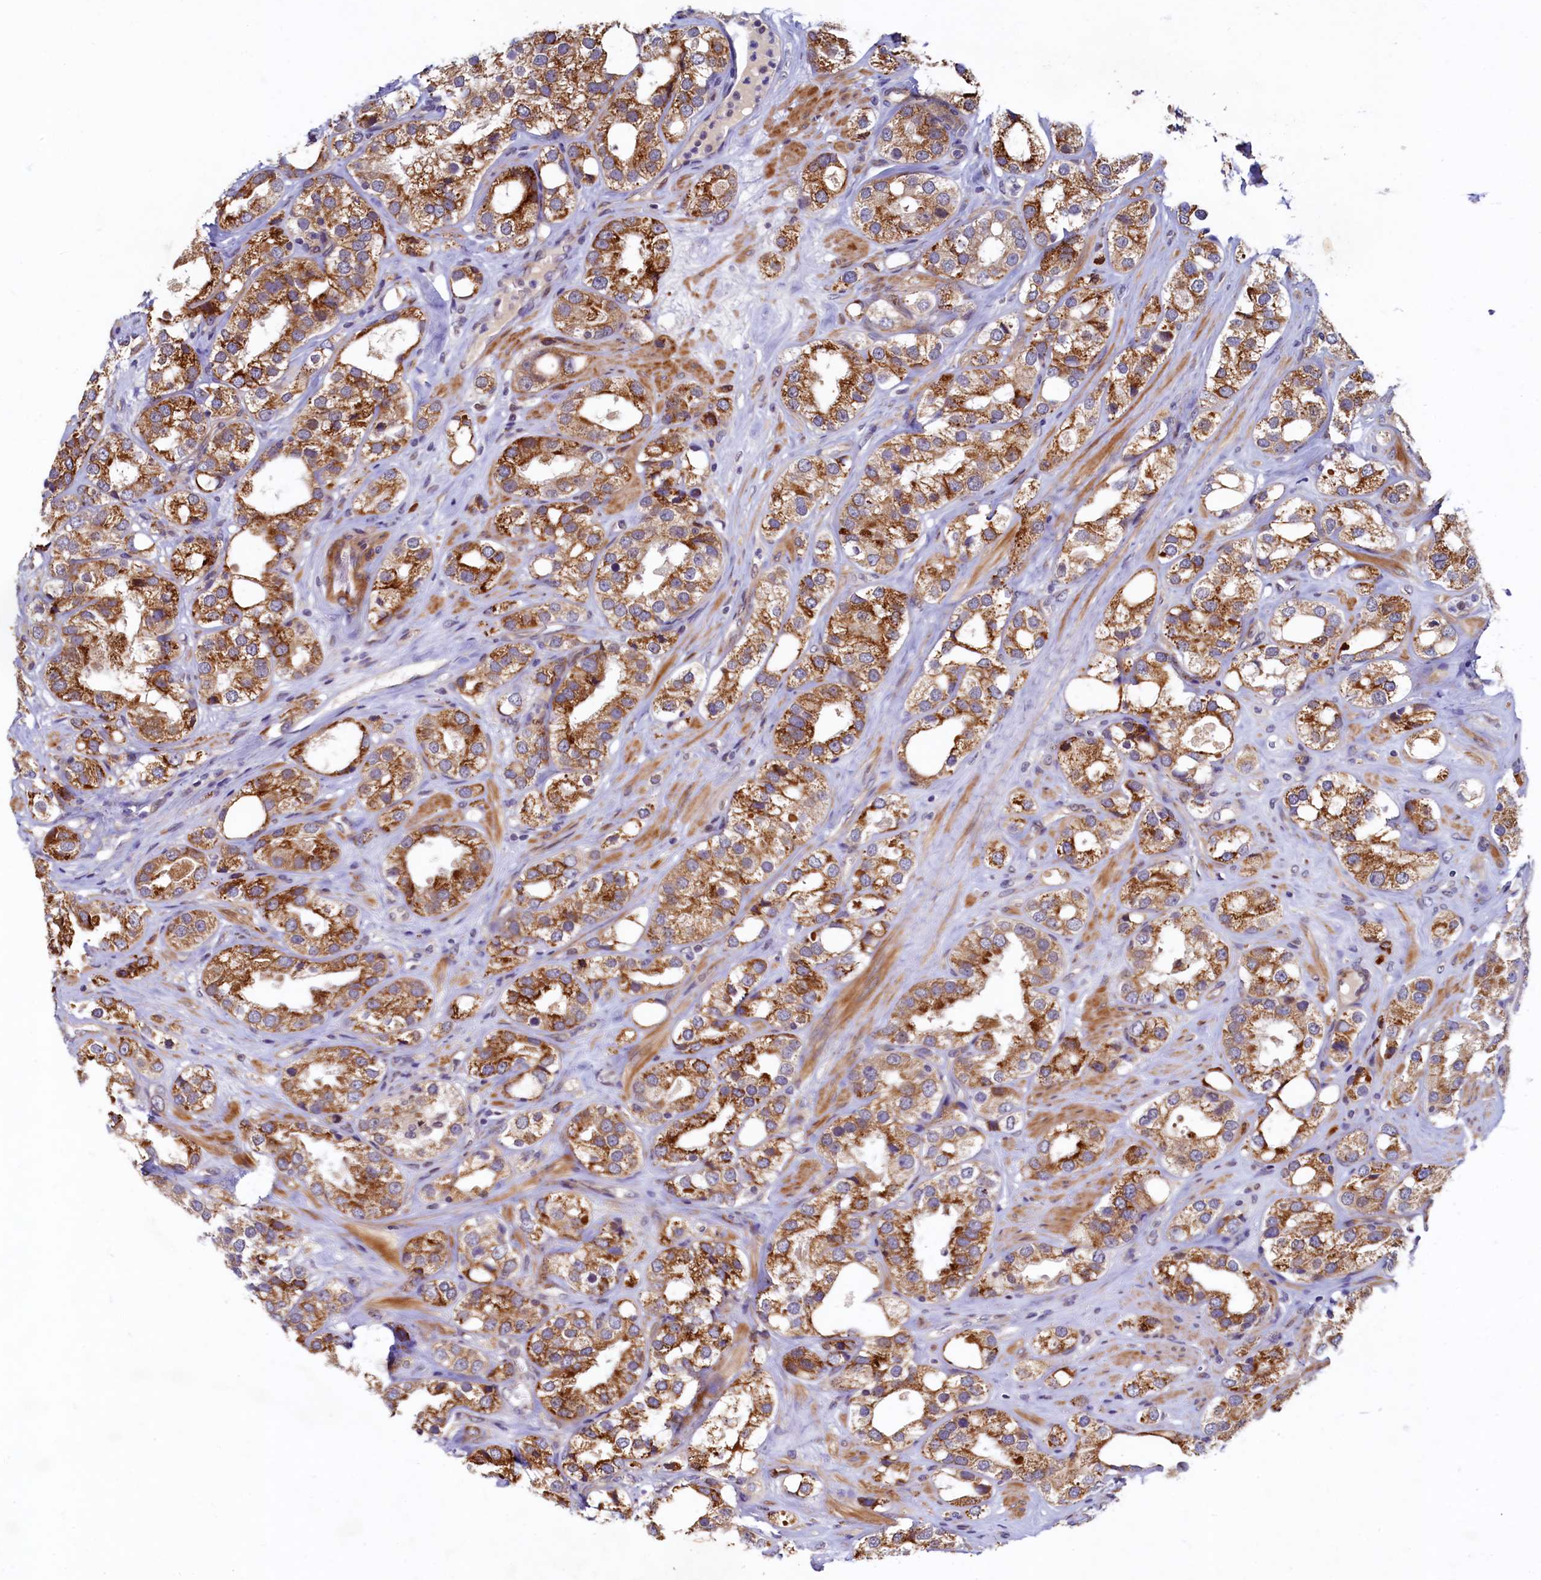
{"staining": {"intensity": "moderate", "quantity": ">75%", "location": "cytoplasmic/membranous"}, "tissue": "prostate cancer", "cell_type": "Tumor cells", "image_type": "cancer", "snomed": [{"axis": "morphology", "description": "Adenocarcinoma, NOS"}, {"axis": "topography", "description": "Prostate"}], "caption": "DAB immunohistochemical staining of human adenocarcinoma (prostate) displays moderate cytoplasmic/membranous protein staining in approximately >75% of tumor cells. The staining is performed using DAB (3,3'-diaminobenzidine) brown chromogen to label protein expression. The nuclei are counter-stained blue using hematoxylin.", "gene": "SLC16A14", "patient": {"sex": "male", "age": 79}}